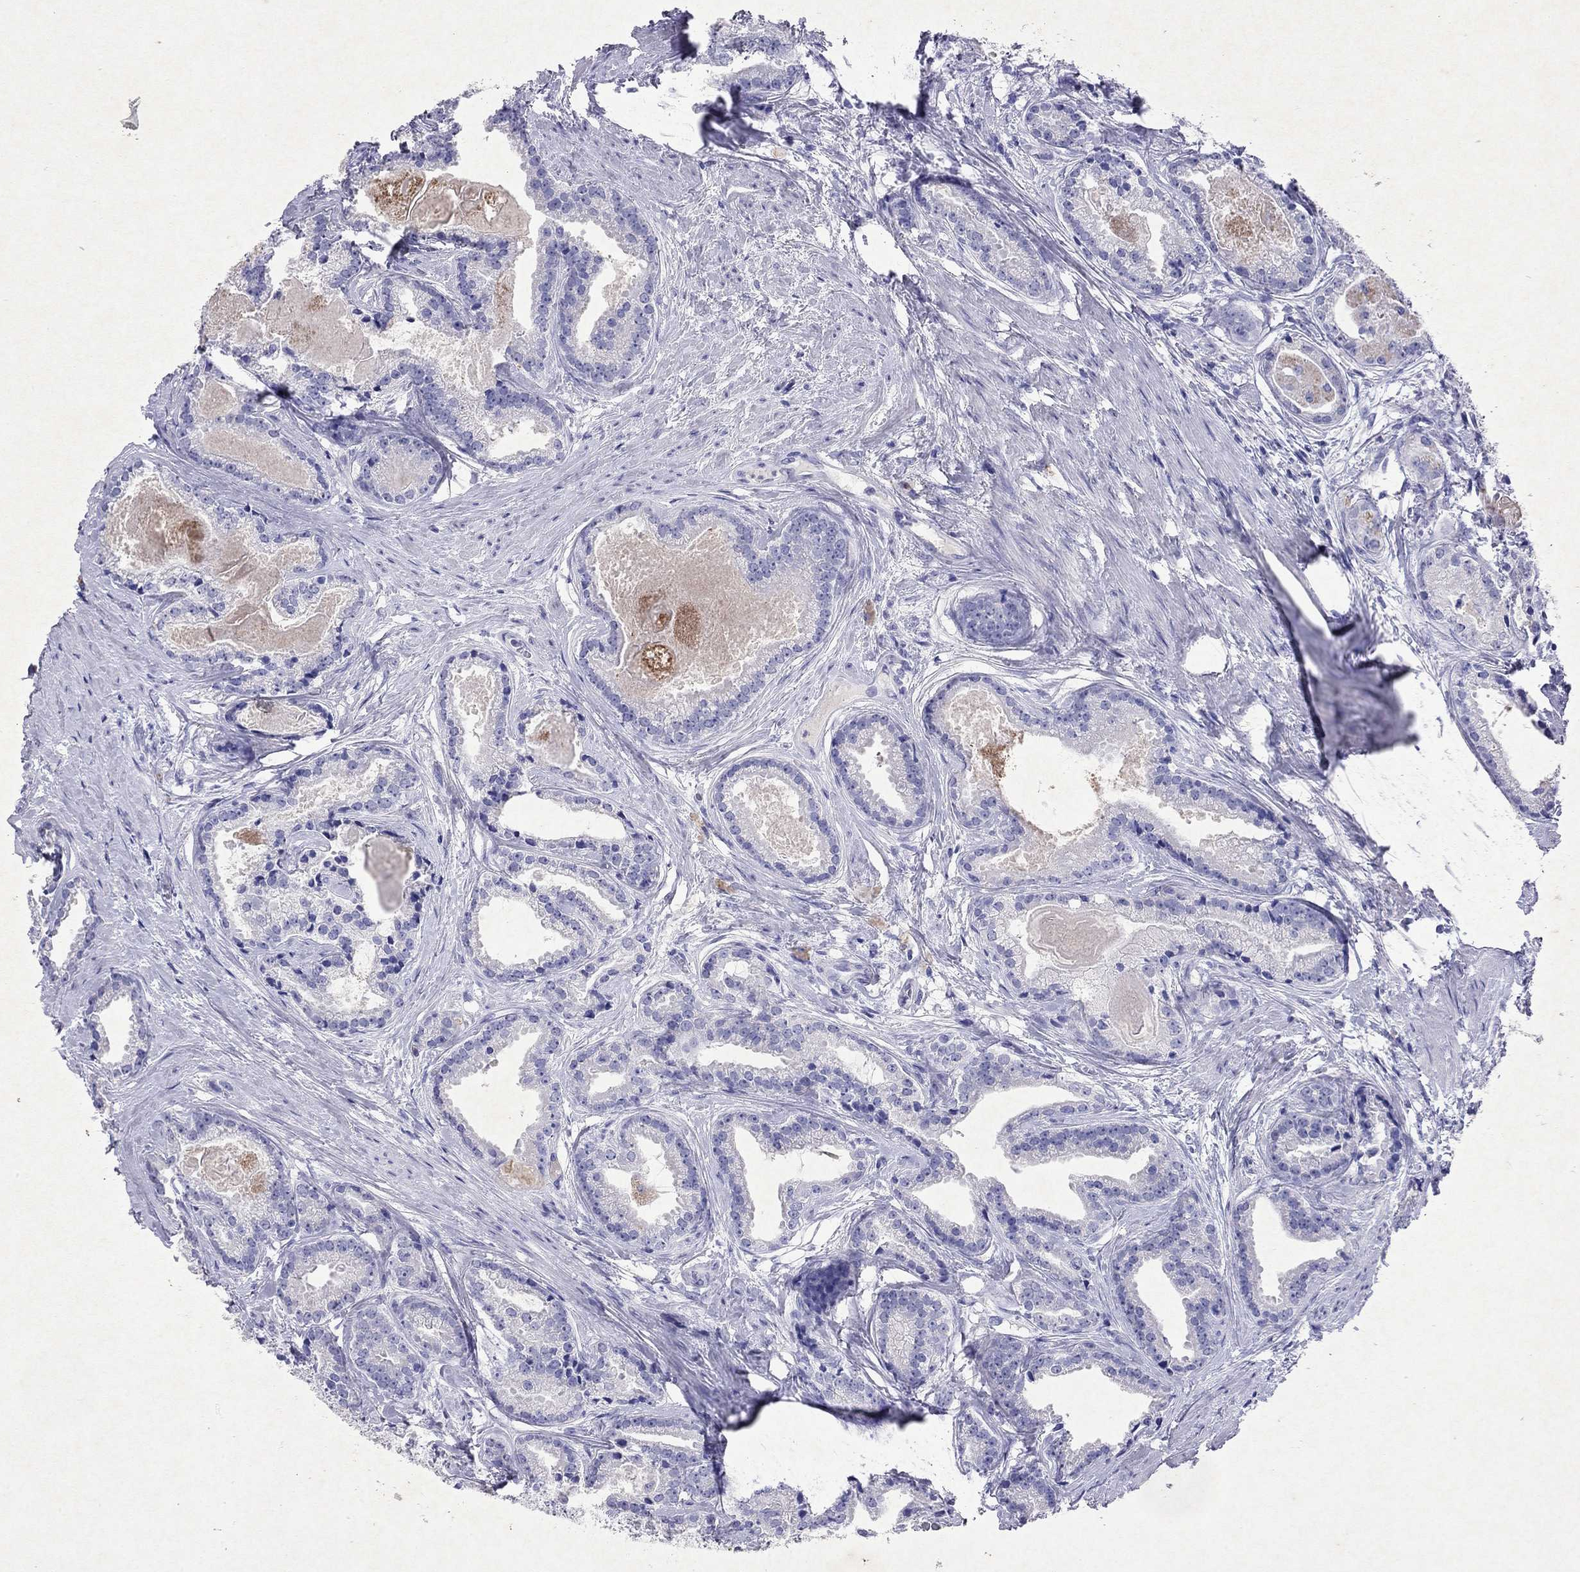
{"staining": {"intensity": "negative", "quantity": "none", "location": "none"}, "tissue": "prostate cancer", "cell_type": "Tumor cells", "image_type": "cancer", "snomed": [{"axis": "morphology", "description": "Adenocarcinoma, NOS"}, {"axis": "morphology", "description": "Adenocarcinoma, High grade"}, {"axis": "topography", "description": "Prostate"}], "caption": "A high-resolution histopathology image shows immunohistochemistry (IHC) staining of prostate cancer (adenocarcinoma), which reveals no significant staining in tumor cells. (DAB immunohistochemistry (IHC) visualized using brightfield microscopy, high magnification).", "gene": "ARMC12", "patient": {"sex": "male", "age": 64}}